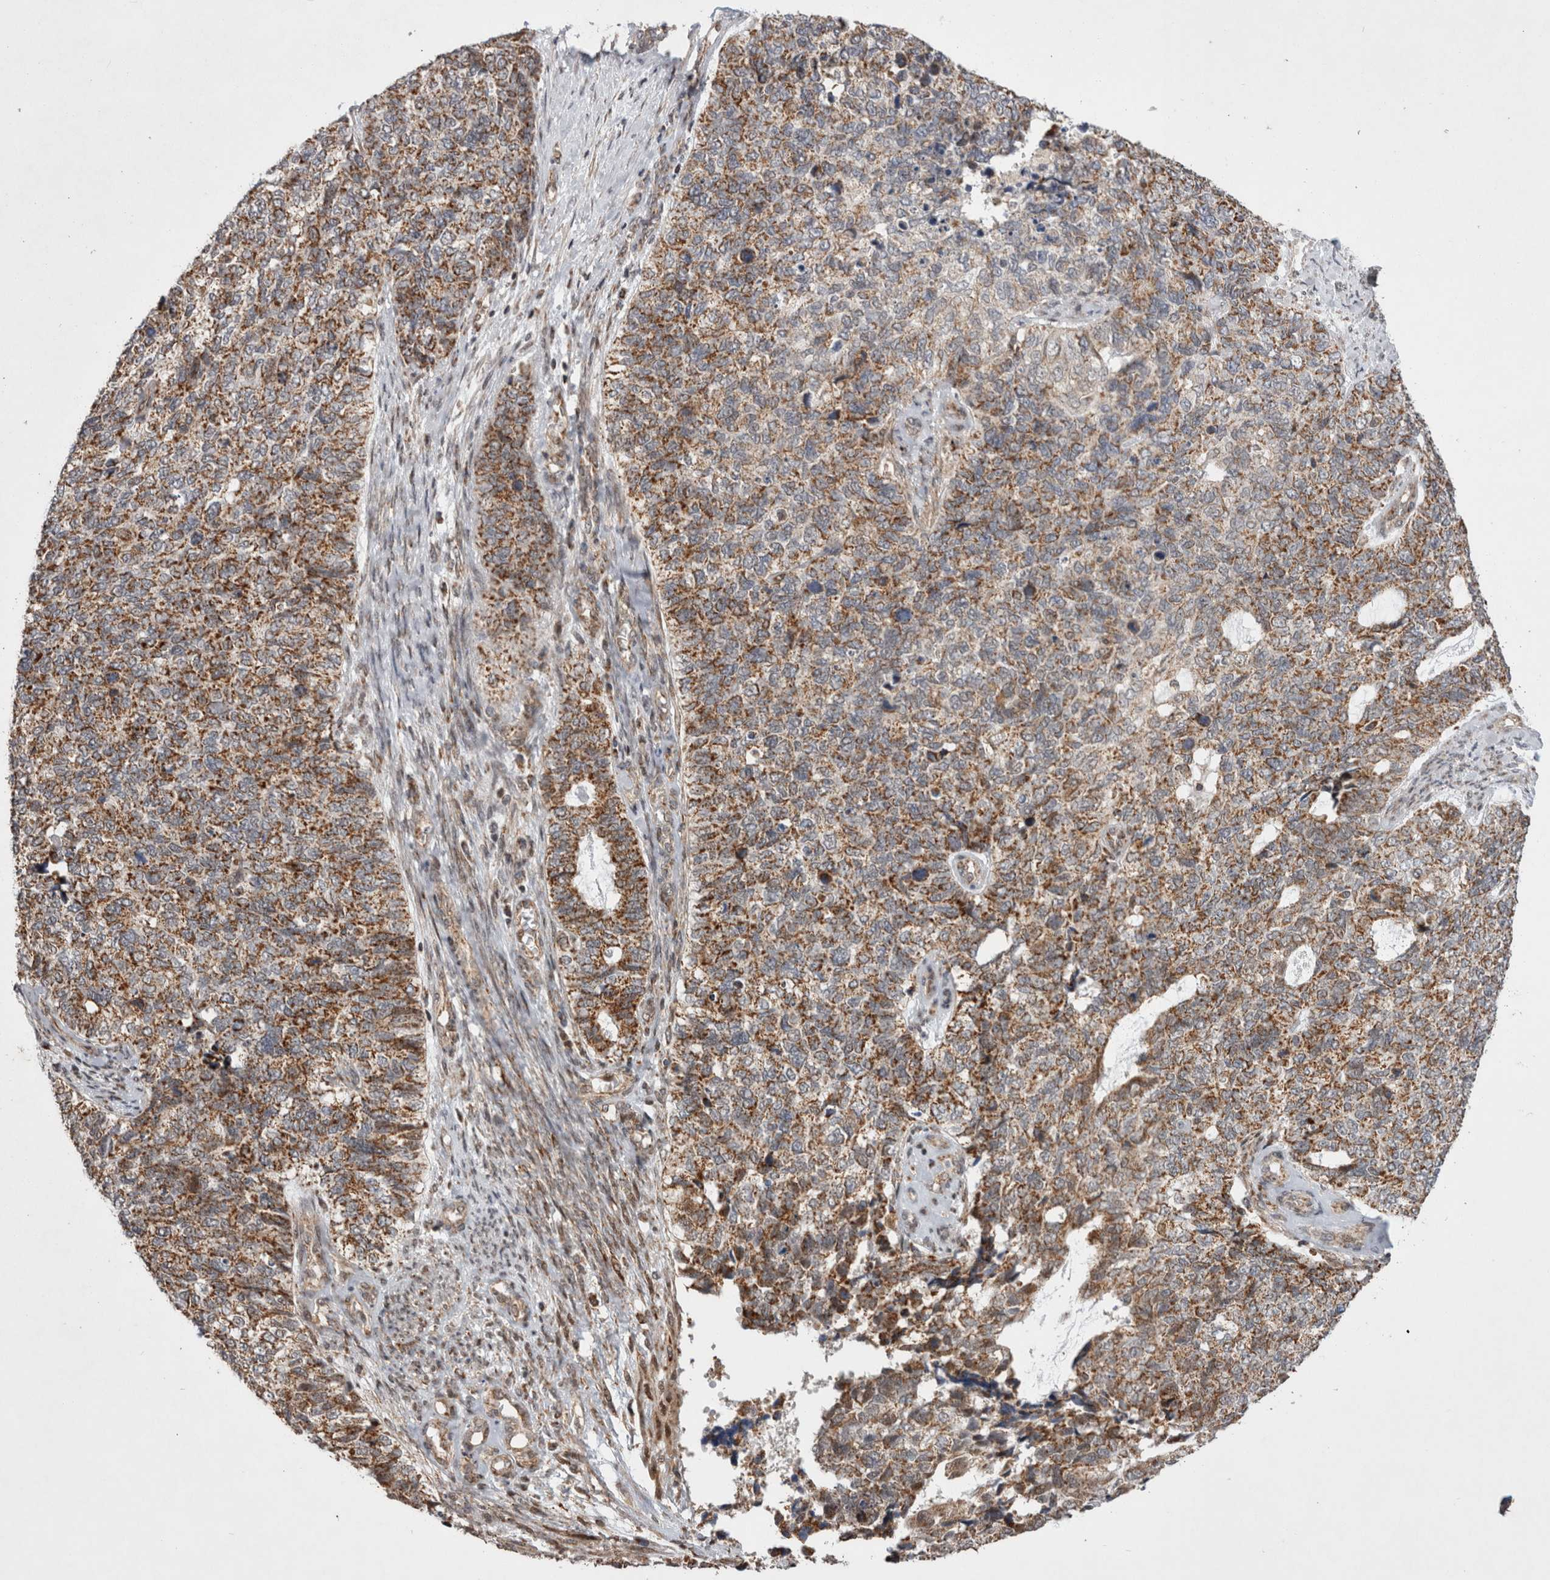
{"staining": {"intensity": "moderate", "quantity": ">75%", "location": "cytoplasmic/membranous"}, "tissue": "cervical cancer", "cell_type": "Tumor cells", "image_type": "cancer", "snomed": [{"axis": "morphology", "description": "Squamous cell carcinoma, NOS"}, {"axis": "topography", "description": "Cervix"}], "caption": "A brown stain shows moderate cytoplasmic/membranous expression of a protein in cervical cancer tumor cells.", "gene": "MRPL37", "patient": {"sex": "female", "age": 63}}